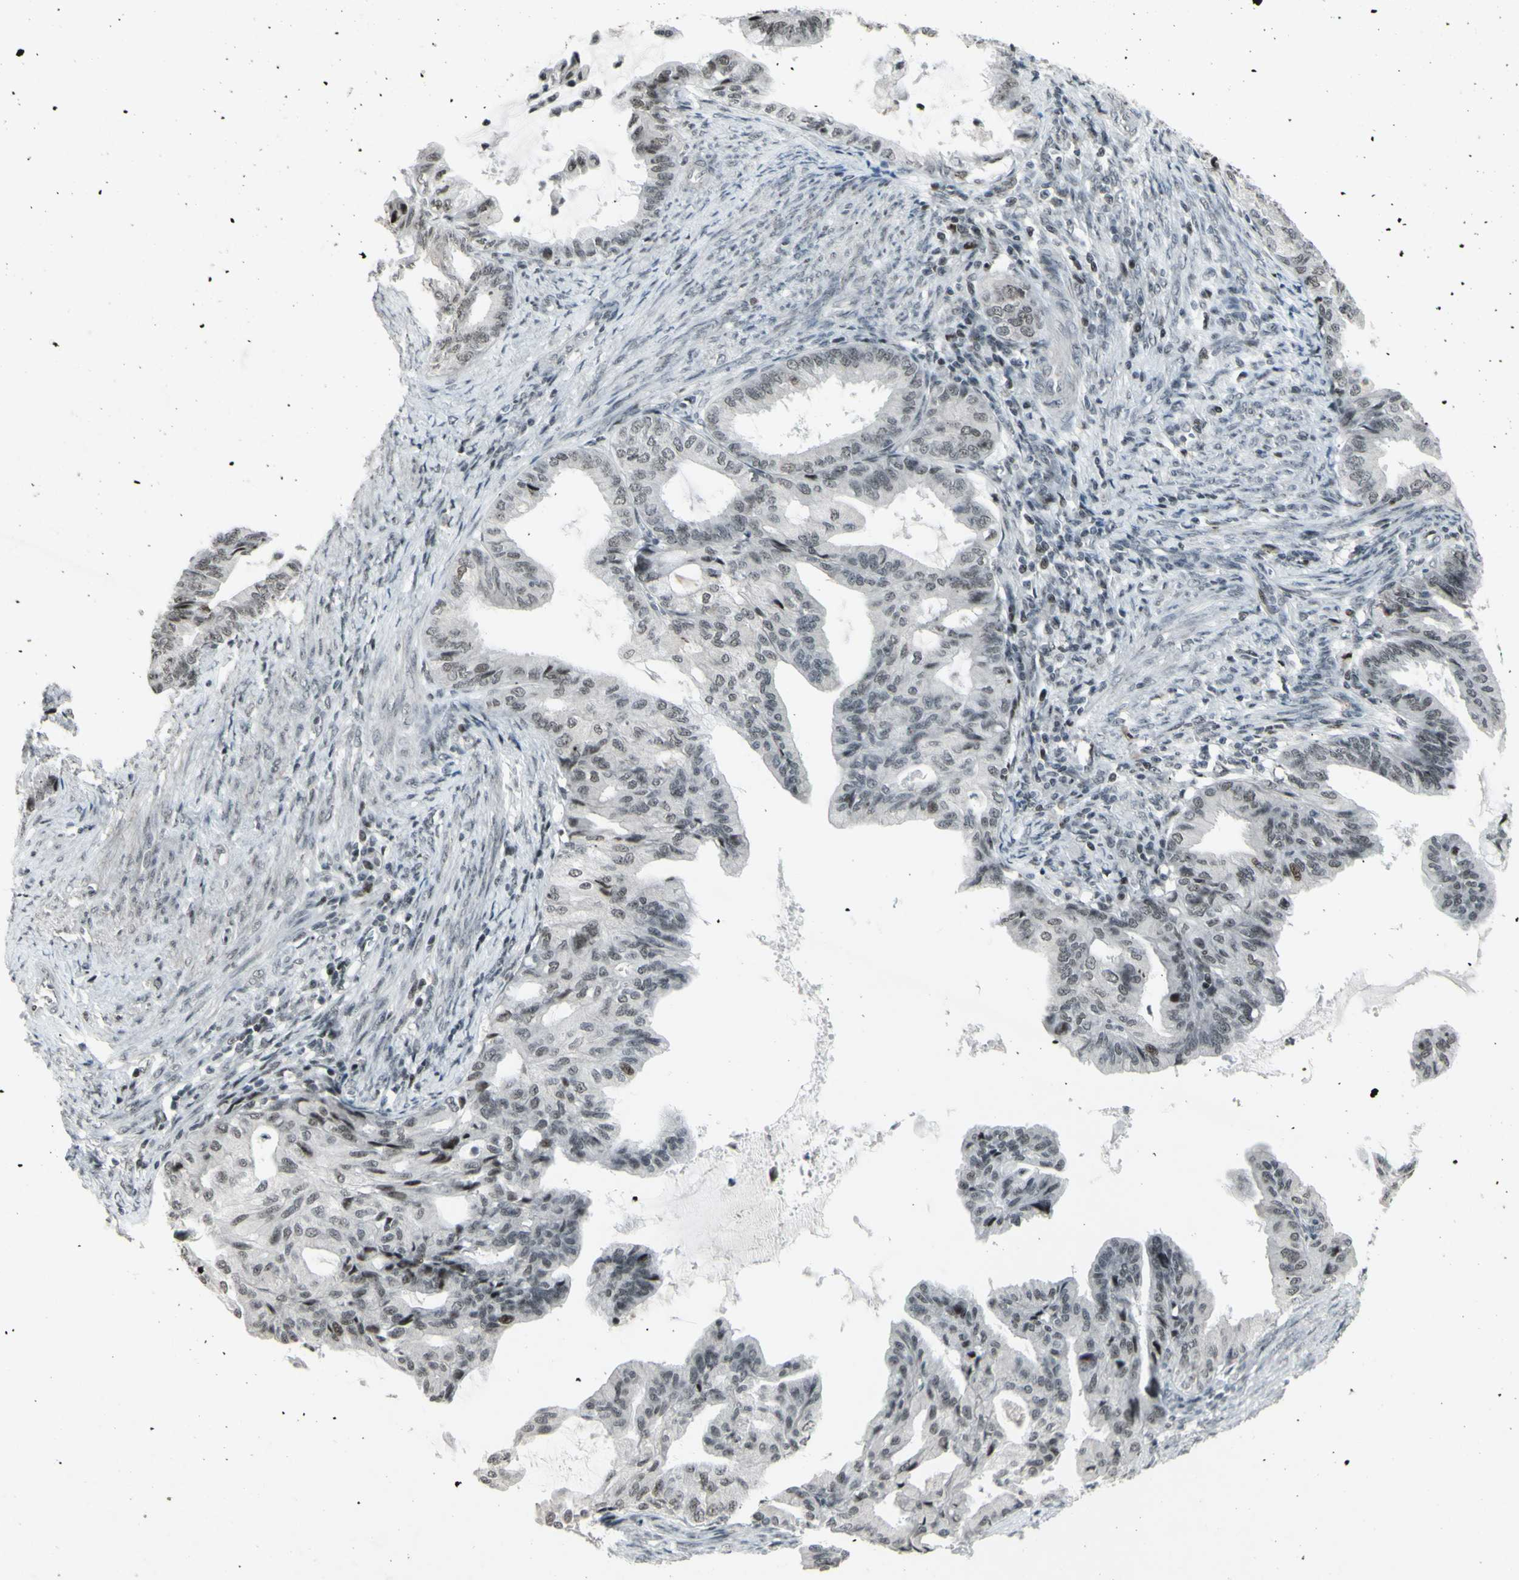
{"staining": {"intensity": "weak", "quantity": "<25%", "location": "nuclear"}, "tissue": "endometrial cancer", "cell_type": "Tumor cells", "image_type": "cancer", "snomed": [{"axis": "morphology", "description": "Adenocarcinoma, NOS"}, {"axis": "topography", "description": "Endometrium"}], "caption": "IHC image of endometrial adenocarcinoma stained for a protein (brown), which exhibits no staining in tumor cells.", "gene": "SUPT6H", "patient": {"sex": "female", "age": 86}}